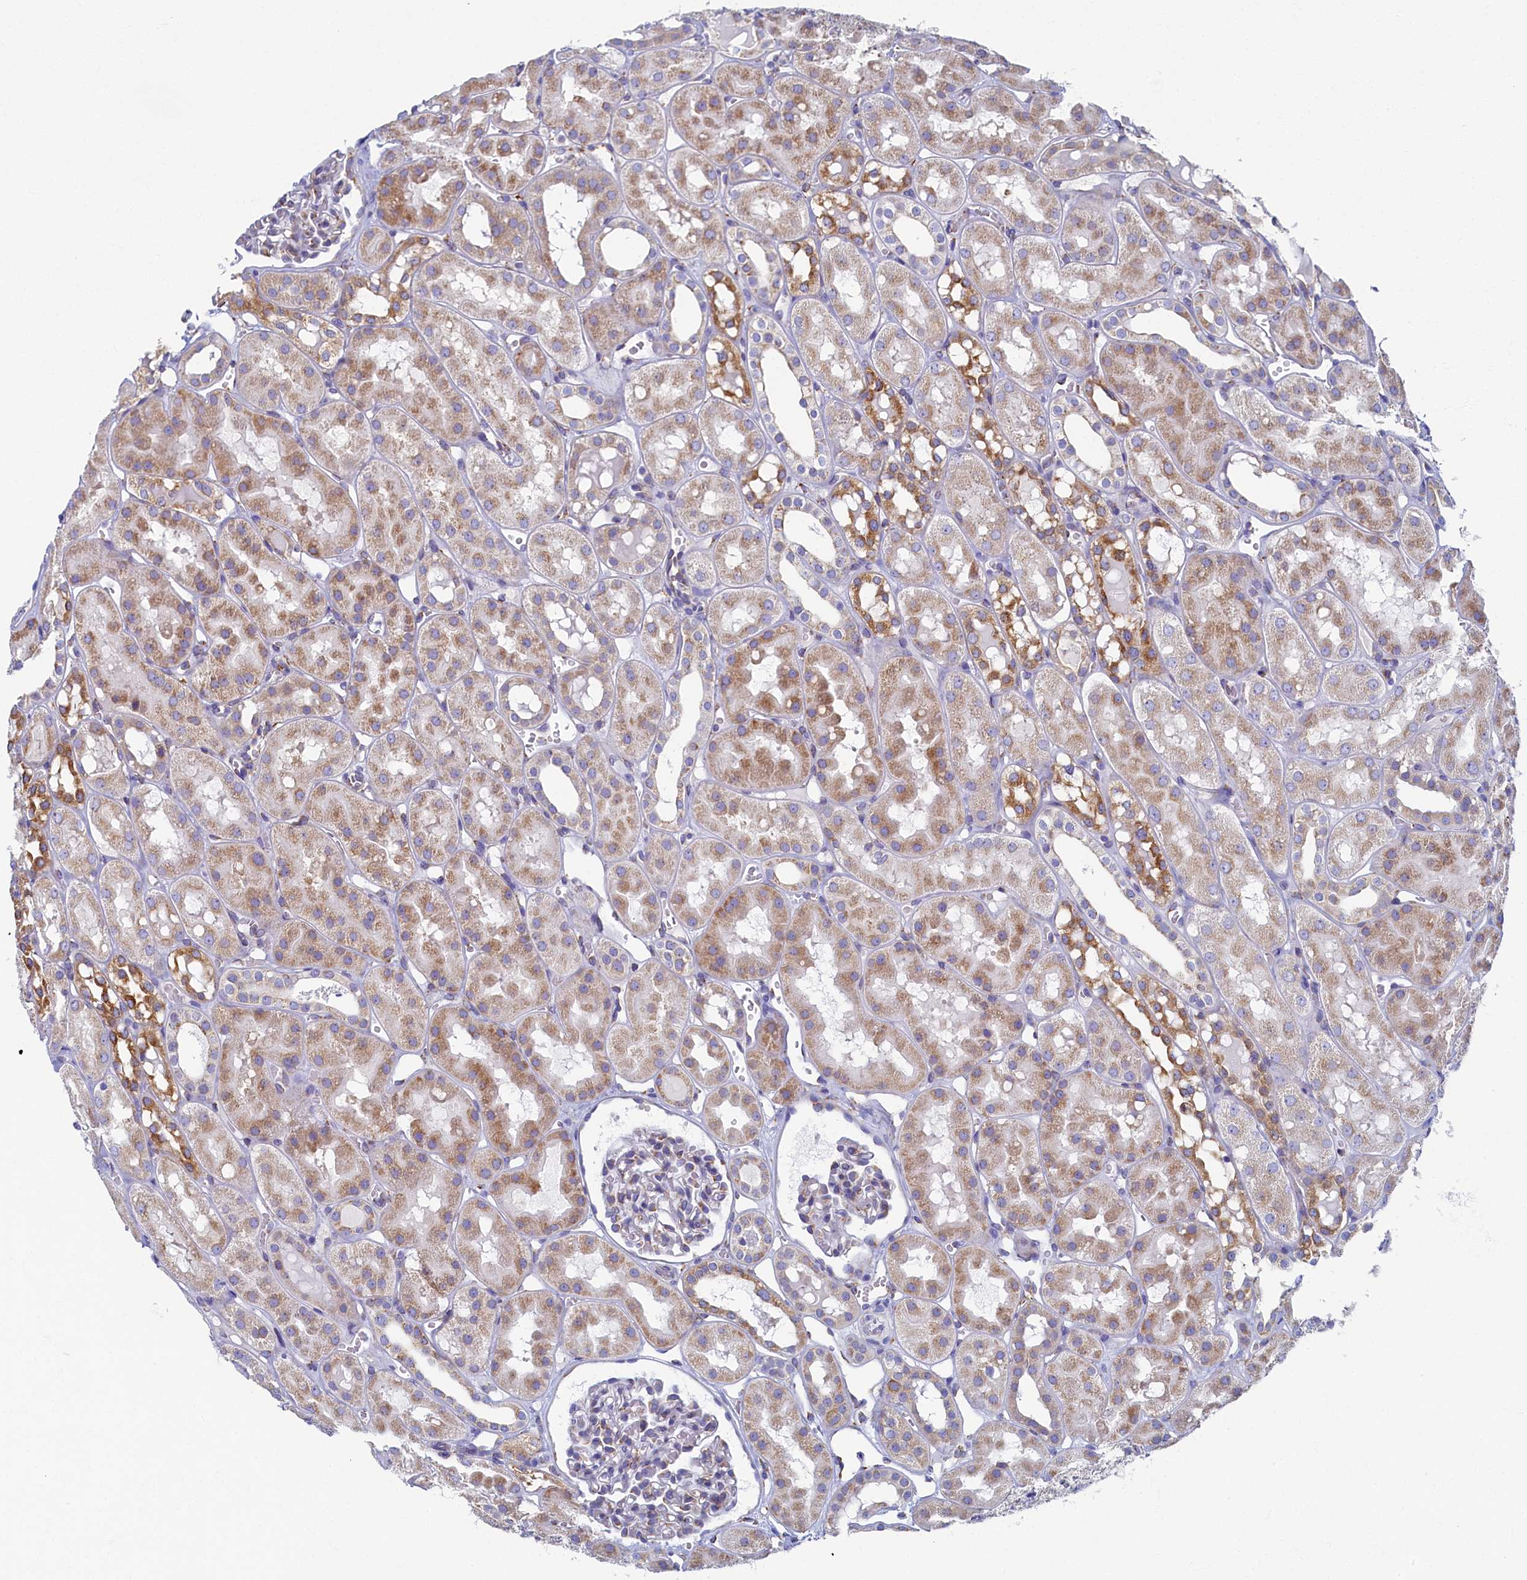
{"staining": {"intensity": "moderate", "quantity": "<25%", "location": "cytoplasmic/membranous"}, "tissue": "kidney", "cell_type": "Cells in glomeruli", "image_type": "normal", "snomed": [{"axis": "morphology", "description": "Normal tissue, NOS"}, {"axis": "topography", "description": "Kidney"}], "caption": "Protein staining of benign kidney shows moderate cytoplasmic/membranous positivity in approximately <25% of cells in glomeruli. (Stains: DAB in brown, nuclei in blue, Microscopy: brightfield microscopy at high magnification).", "gene": "TMEM18", "patient": {"sex": "male", "age": 16}}